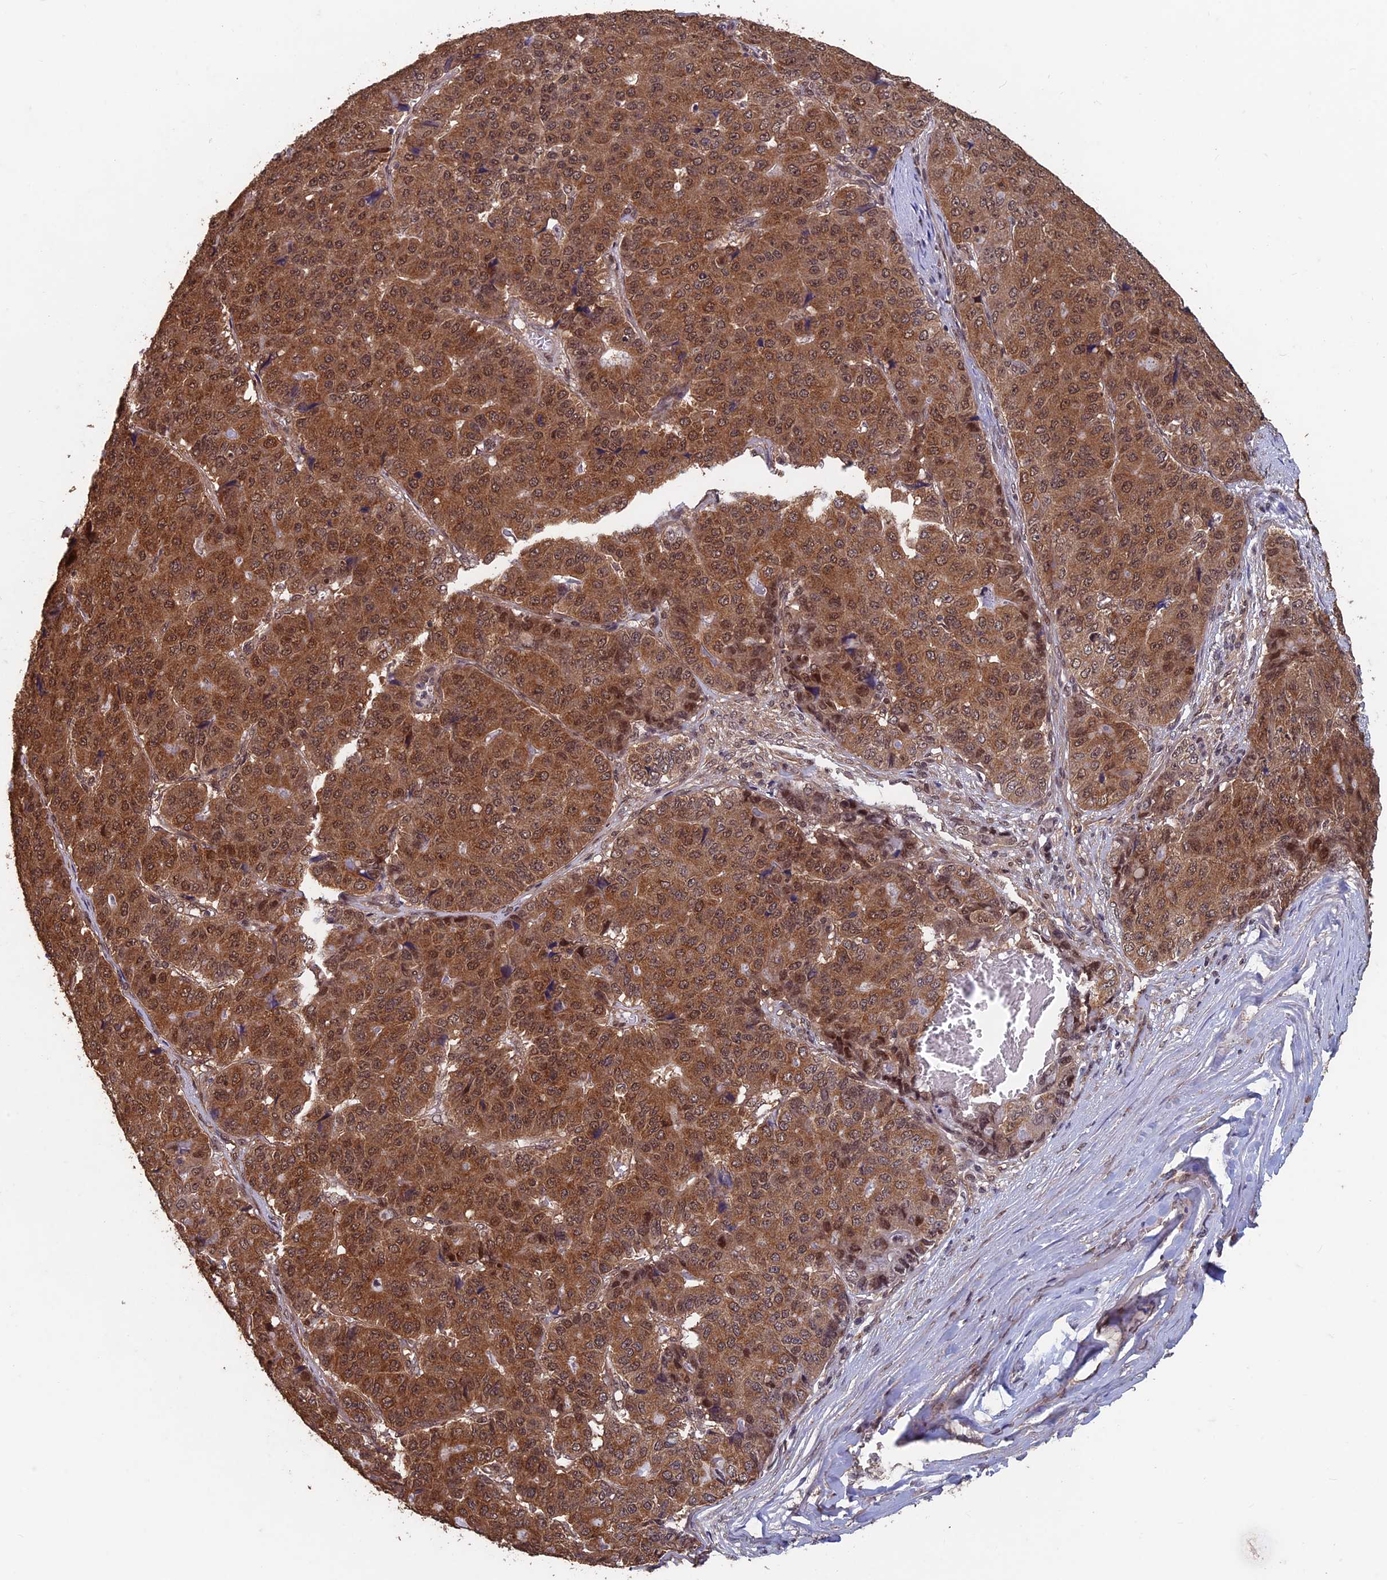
{"staining": {"intensity": "moderate", "quantity": ">75%", "location": "cytoplasmic/membranous,nuclear"}, "tissue": "pancreatic cancer", "cell_type": "Tumor cells", "image_type": "cancer", "snomed": [{"axis": "morphology", "description": "Adenocarcinoma, NOS"}, {"axis": "topography", "description": "Pancreas"}], "caption": "This micrograph demonstrates immunohistochemistry (IHC) staining of adenocarcinoma (pancreatic), with medium moderate cytoplasmic/membranous and nuclear positivity in about >75% of tumor cells.", "gene": "FAM53C", "patient": {"sex": "male", "age": 50}}